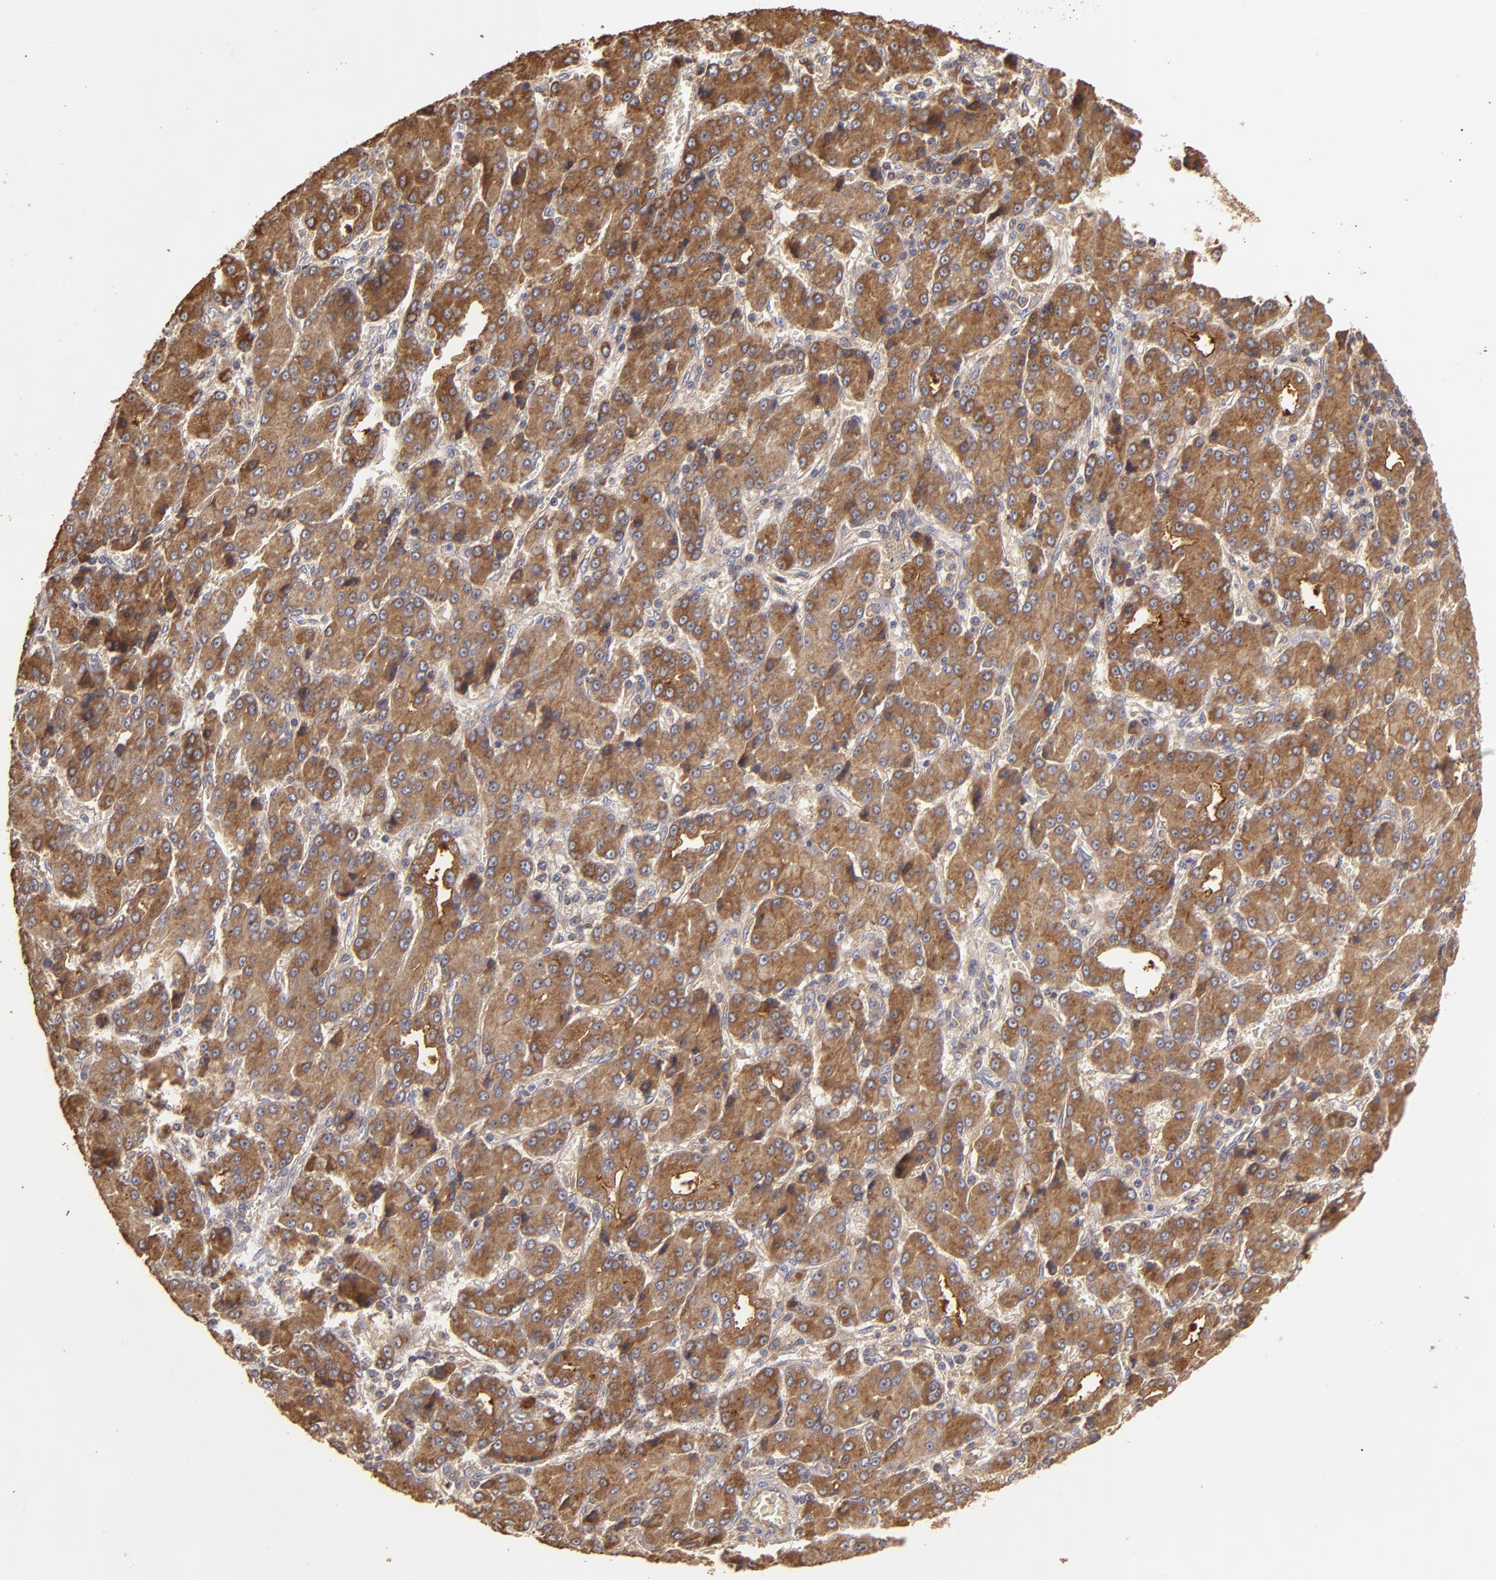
{"staining": {"intensity": "strong", "quantity": ">75%", "location": "cytoplasmic/membranous"}, "tissue": "liver cancer", "cell_type": "Tumor cells", "image_type": "cancer", "snomed": [{"axis": "morphology", "description": "Carcinoma, Hepatocellular, NOS"}, {"axis": "topography", "description": "Liver"}], "caption": "Tumor cells exhibit high levels of strong cytoplasmic/membranous staining in approximately >75% of cells in human liver cancer (hepatocellular carcinoma).", "gene": "CFB", "patient": {"sex": "male", "age": 69}}